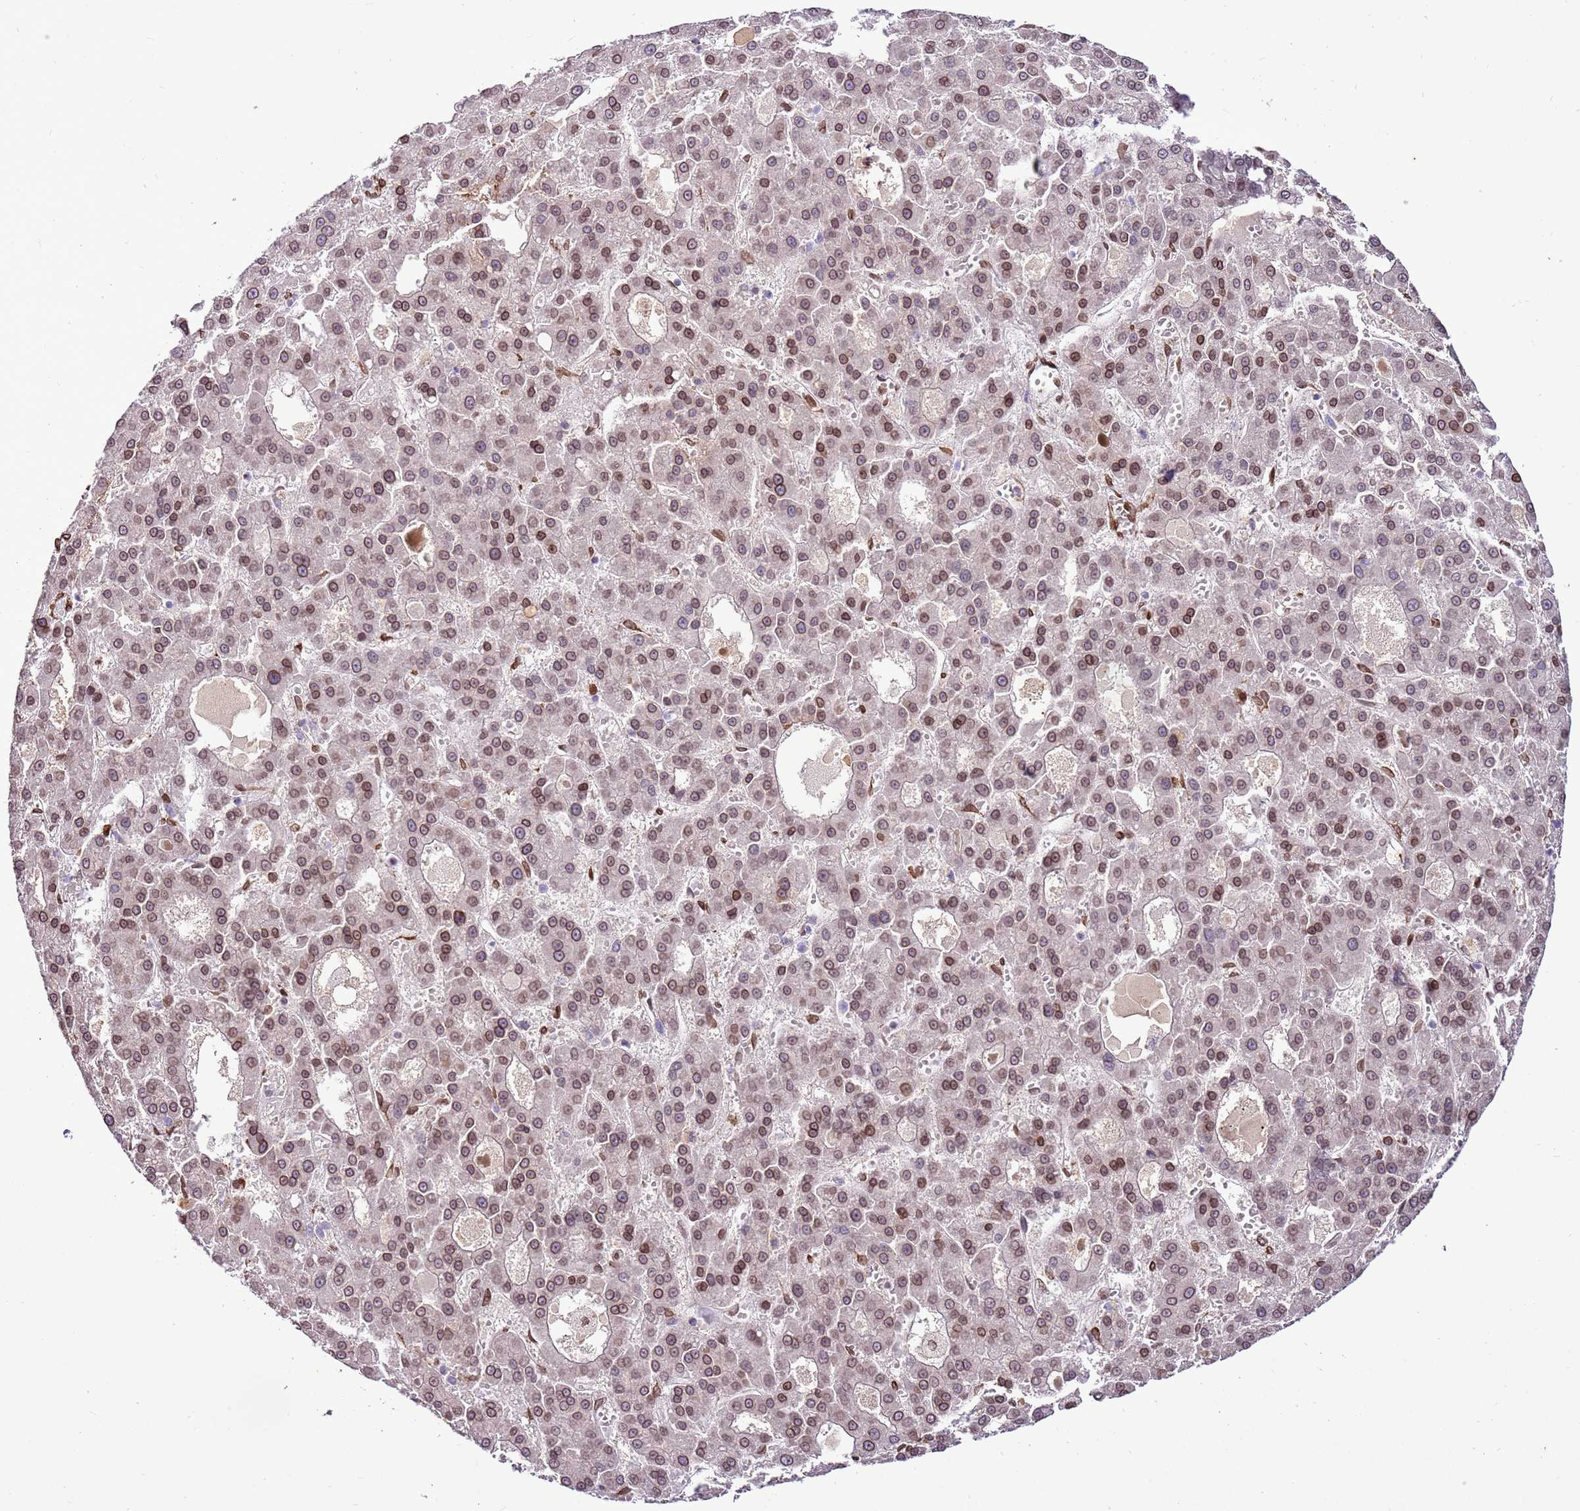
{"staining": {"intensity": "moderate", "quantity": ">75%", "location": "cytoplasmic/membranous,nuclear"}, "tissue": "liver cancer", "cell_type": "Tumor cells", "image_type": "cancer", "snomed": [{"axis": "morphology", "description": "Carcinoma, Hepatocellular, NOS"}, {"axis": "topography", "description": "Liver"}], "caption": "Liver hepatocellular carcinoma stained with DAB (3,3'-diaminobenzidine) IHC exhibits medium levels of moderate cytoplasmic/membranous and nuclear positivity in about >75% of tumor cells.", "gene": "TMEM47", "patient": {"sex": "male", "age": 70}}